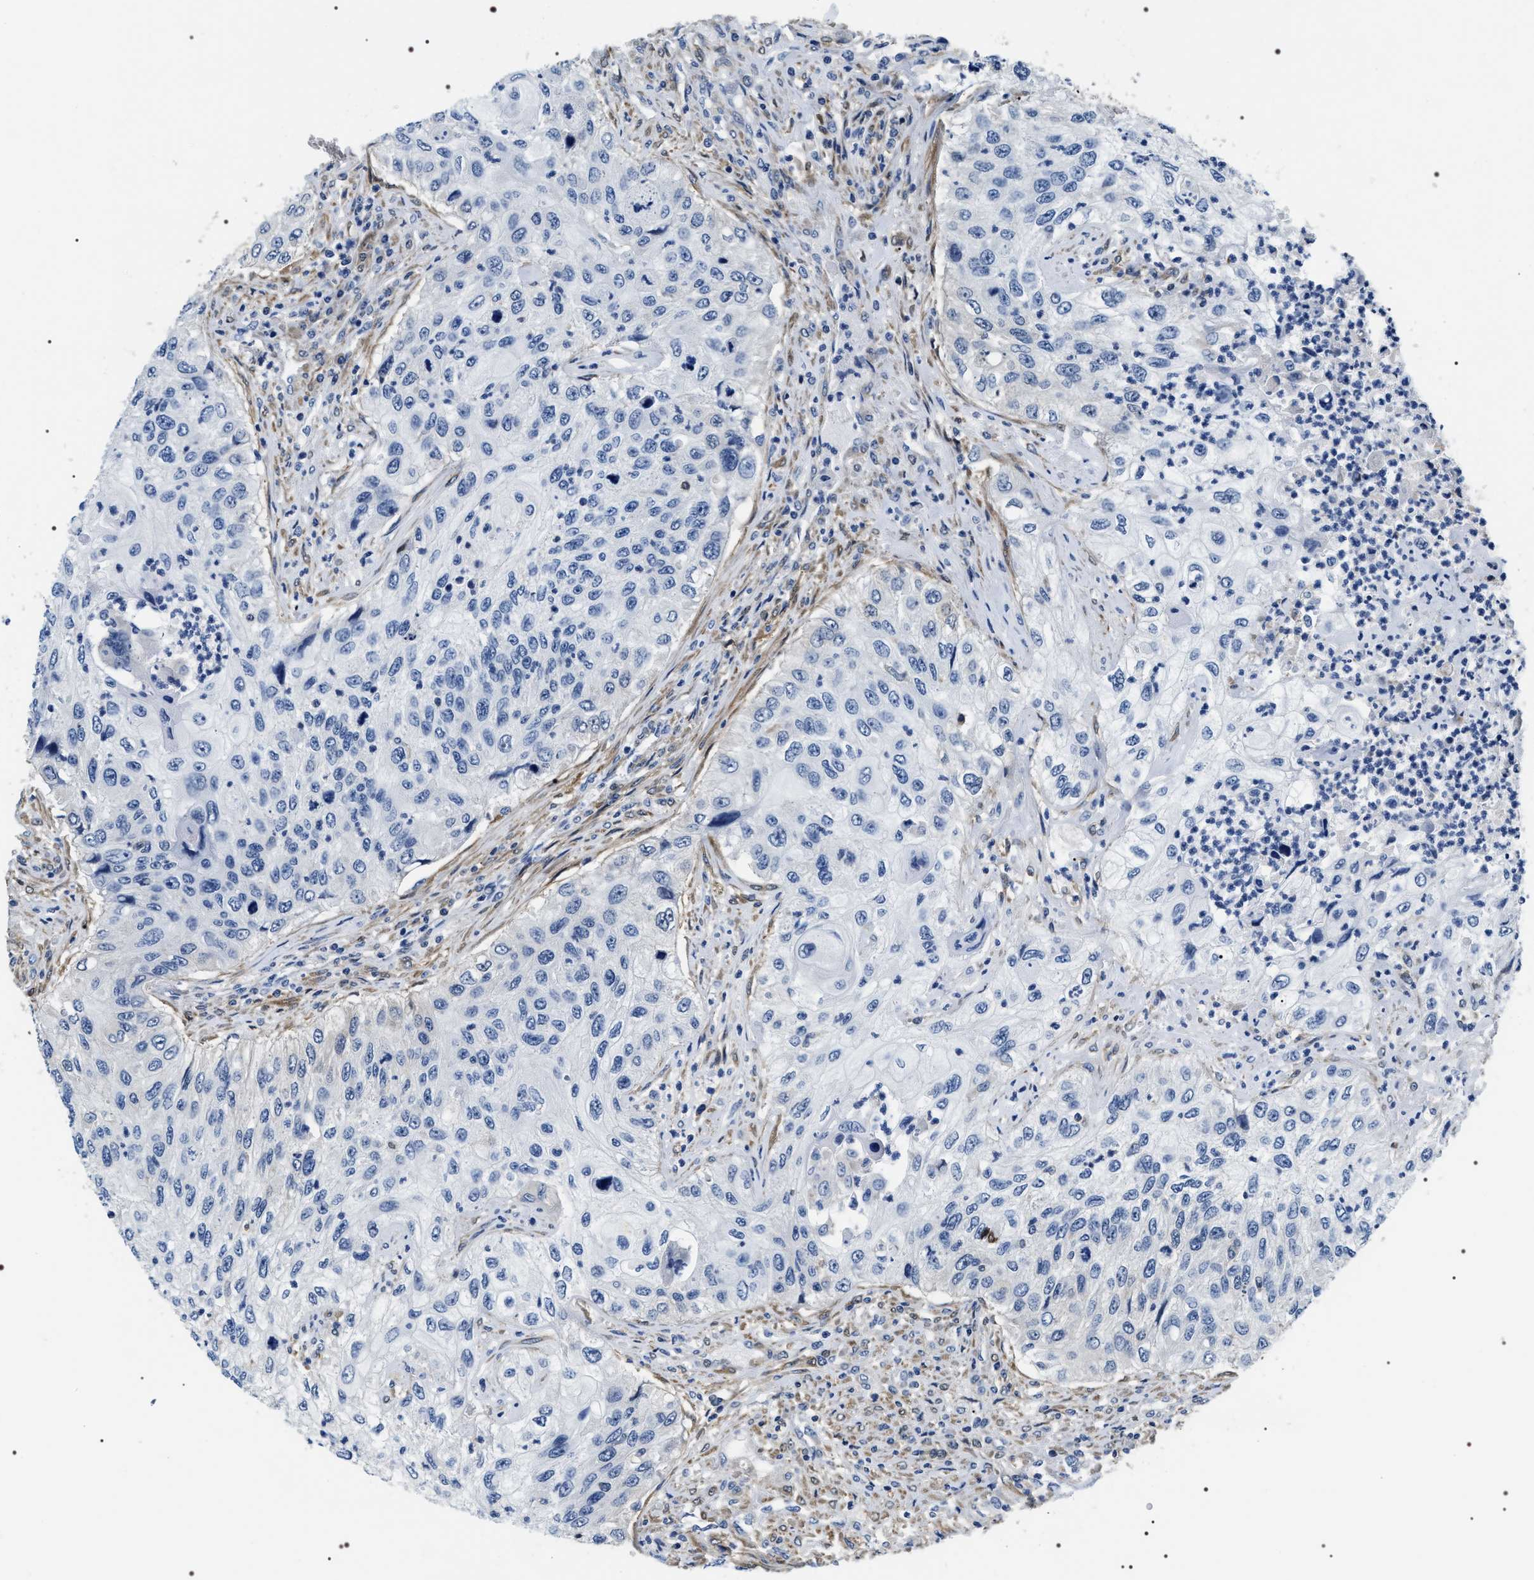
{"staining": {"intensity": "negative", "quantity": "none", "location": "none"}, "tissue": "urothelial cancer", "cell_type": "Tumor cells", "image_type": "cancer", "snomed": [{"axis": "morphology", "description": "Urothelial carcinoma, High grade"}, {"axis": "topography", "description": "Urinary bladder"}], "caption": "High power microscopy image of an IHC micrograph of high-grade urothelial carcinoma, revealing no significant staining in tumor cells.", "gene": "BAG2", "patient": {"sex": "female", "age": 60}}